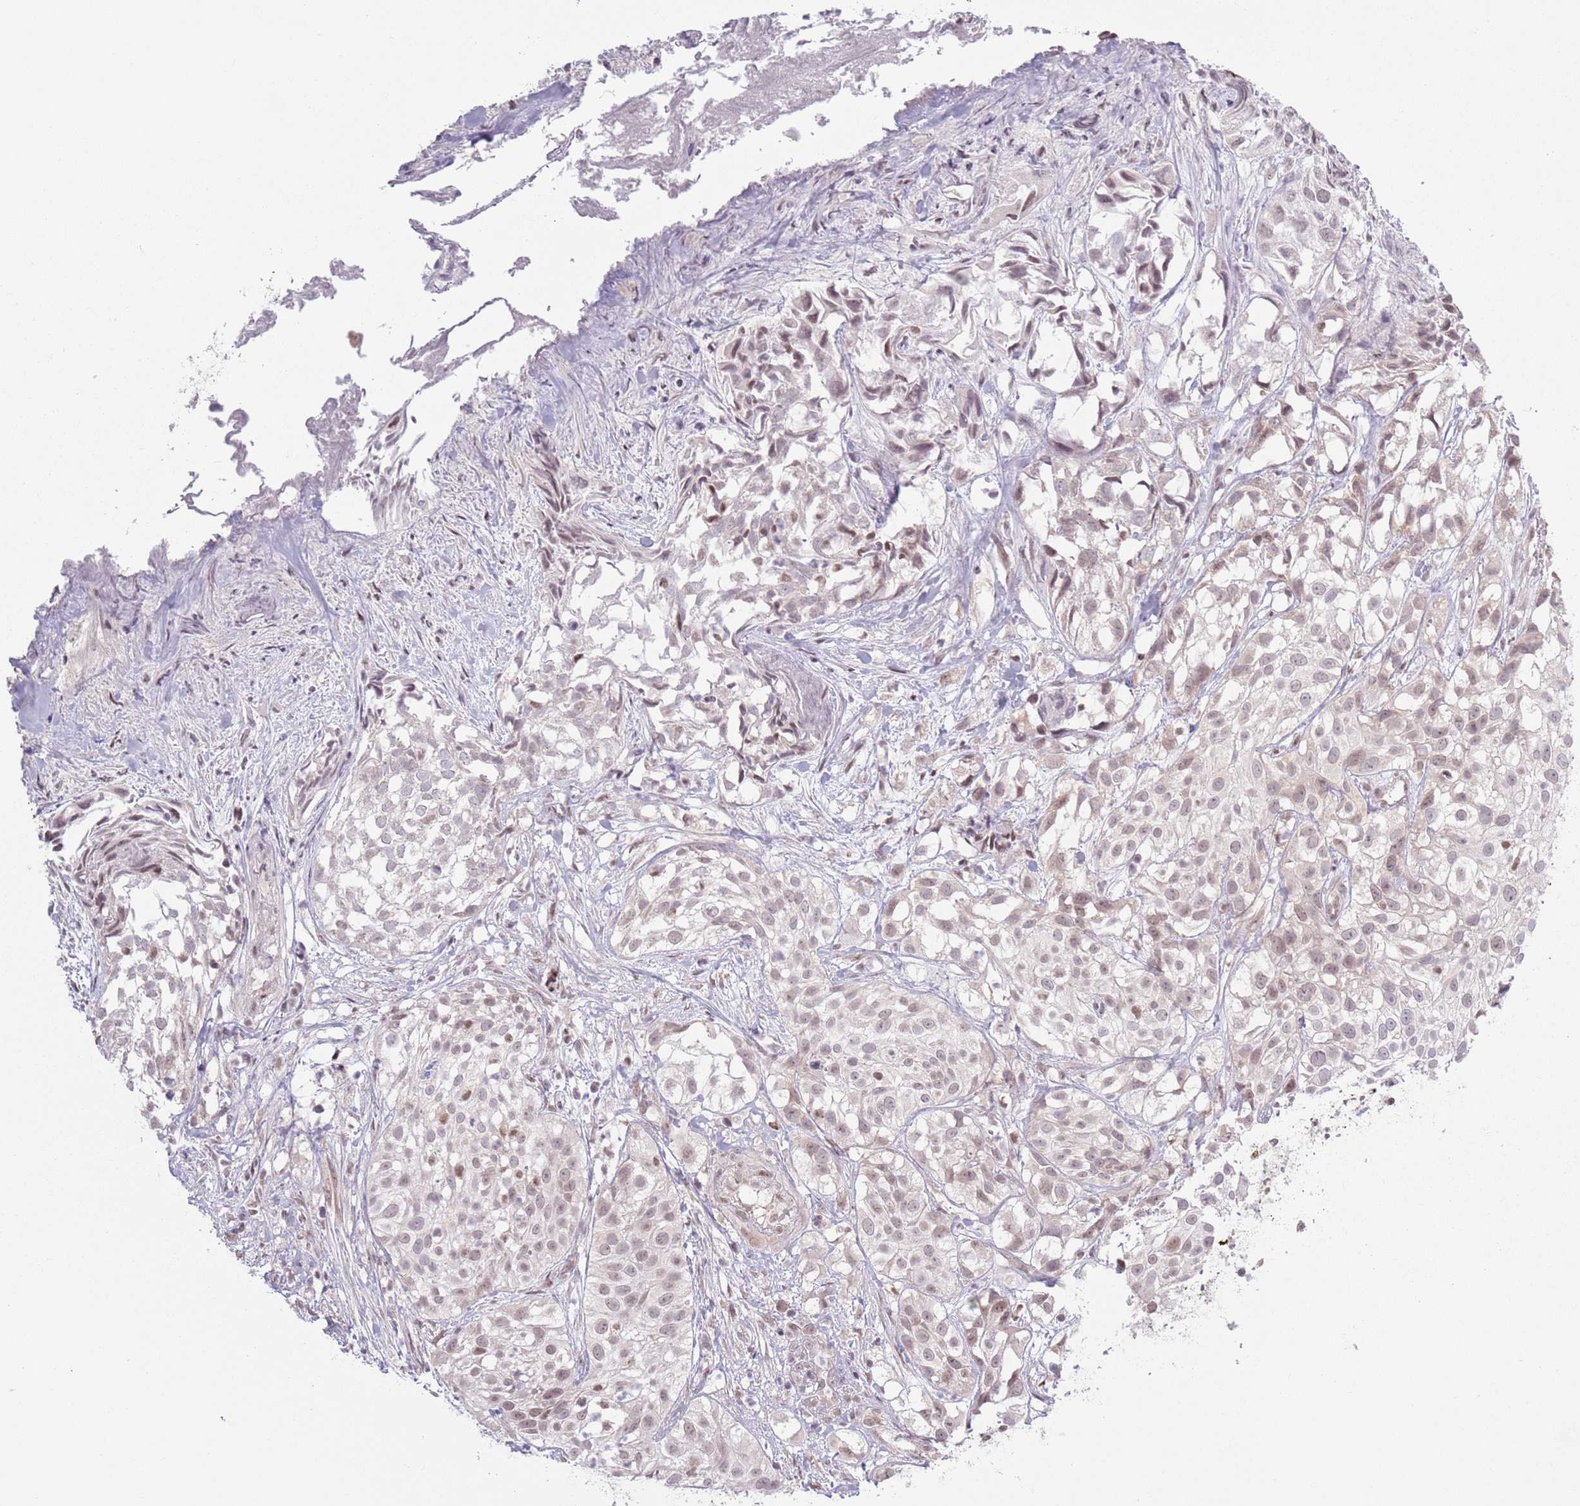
{"staining": {"intensity": "weak", "quantity": "25%-75%", "location": "nuclear"}, "tissue": "urothelial cancer", "cell_type": "Tumor cells", "image_type": "cancer", "snomed": [{"axis": "morphology", "description": "Urothelial carcinoma, High grade"}, {"axis": "topography", "description": "Urinary bladder"}], "caption": "Protein expression analysis of human urothelial cancer reveals weak nuclear positivity in approximately 25%-75% of tumor cells. The protein of interest is shown in brown color, while the nuclei are stained blue.", "gene": "MRPL34", "patient": {"sex": "male", "age": 56}}